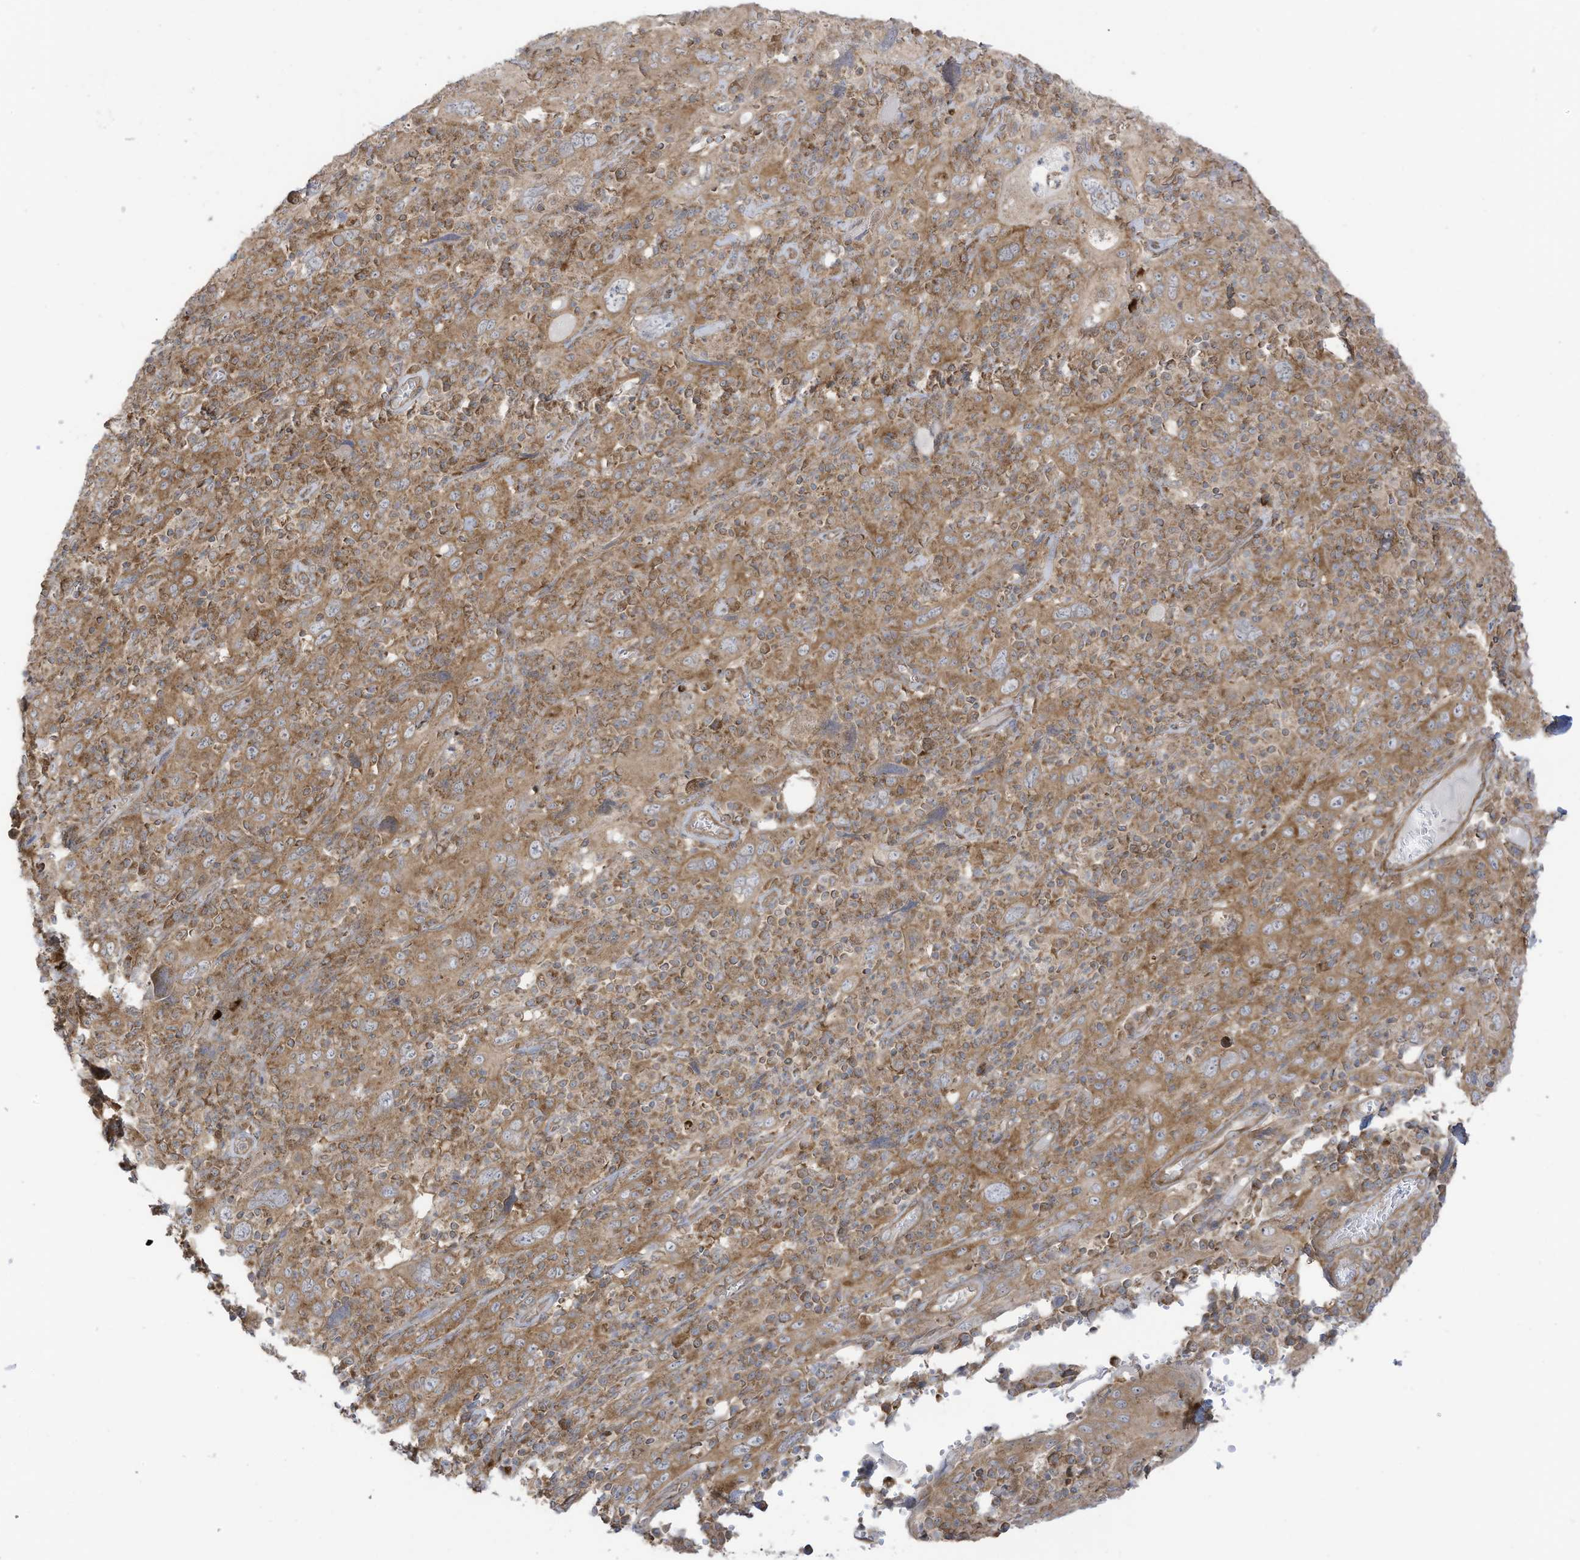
{"staining": {"intensity": "moderate", "quantity": ">75%", "location": "cytoplasmic/membranous"}, "tissue": "cervical cancer", "cell_type": "Tumor cells", "image_type": "cancer", "snomed": [{"axis": "morphology", "description": "Squamous cell carcinoma, NOS"}, {"axis": "topography", "description": "Cervix"}], "caption": "Human cervical cancer (squamous cell carcinoma) stained with a protein marker shows moderate staining in tumor cells.", "gene": "REPS1", "patient": {"sex": "female", "age": 46}}